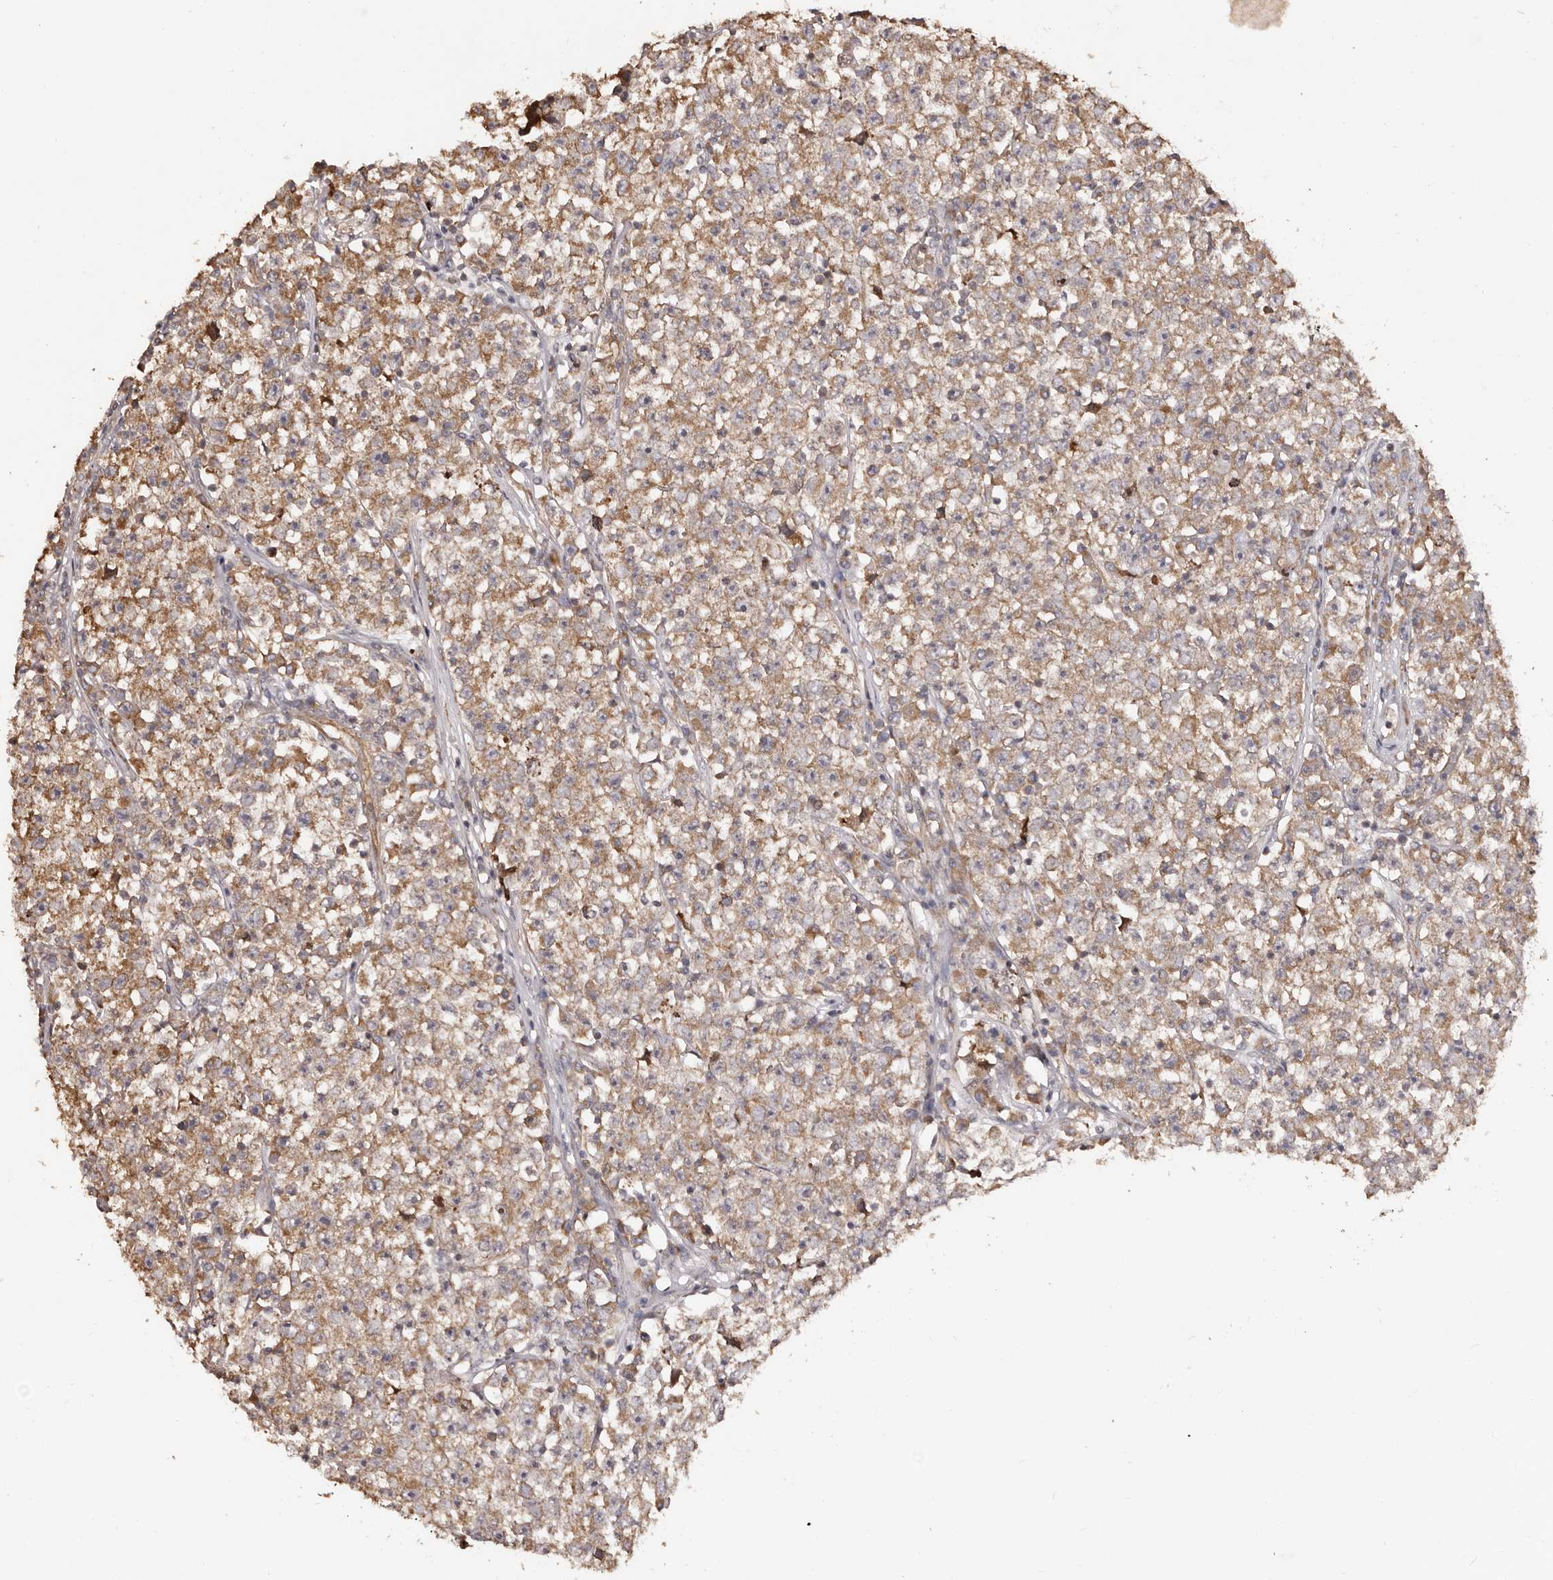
{"staining": {"intensity": "moderate", "quantity": ">75%", "location": "cytoplasmic/membranous"}, "tissue": "testis cancer", "cell_type": "Tumor cells", "image_type": "cancer", "snomed": [{"axis": "morphology", "description": "Seminoma, NOS"}, {"axis": "topography", "description": "Testis"}], "caption": "Seminoma (testis) stained with DAB IHC exhibits medium levels of moderate cytoplasmic/membranous staining in about >75% of tumor cells. (Stains: DAB (3,3'-diaminobenzidine) in brown, nuclei in blue, Microscopy: brightfield microscopy at high magnification).", "gene": "RPS6", "patient": {"sex": "male", "age": 22}}